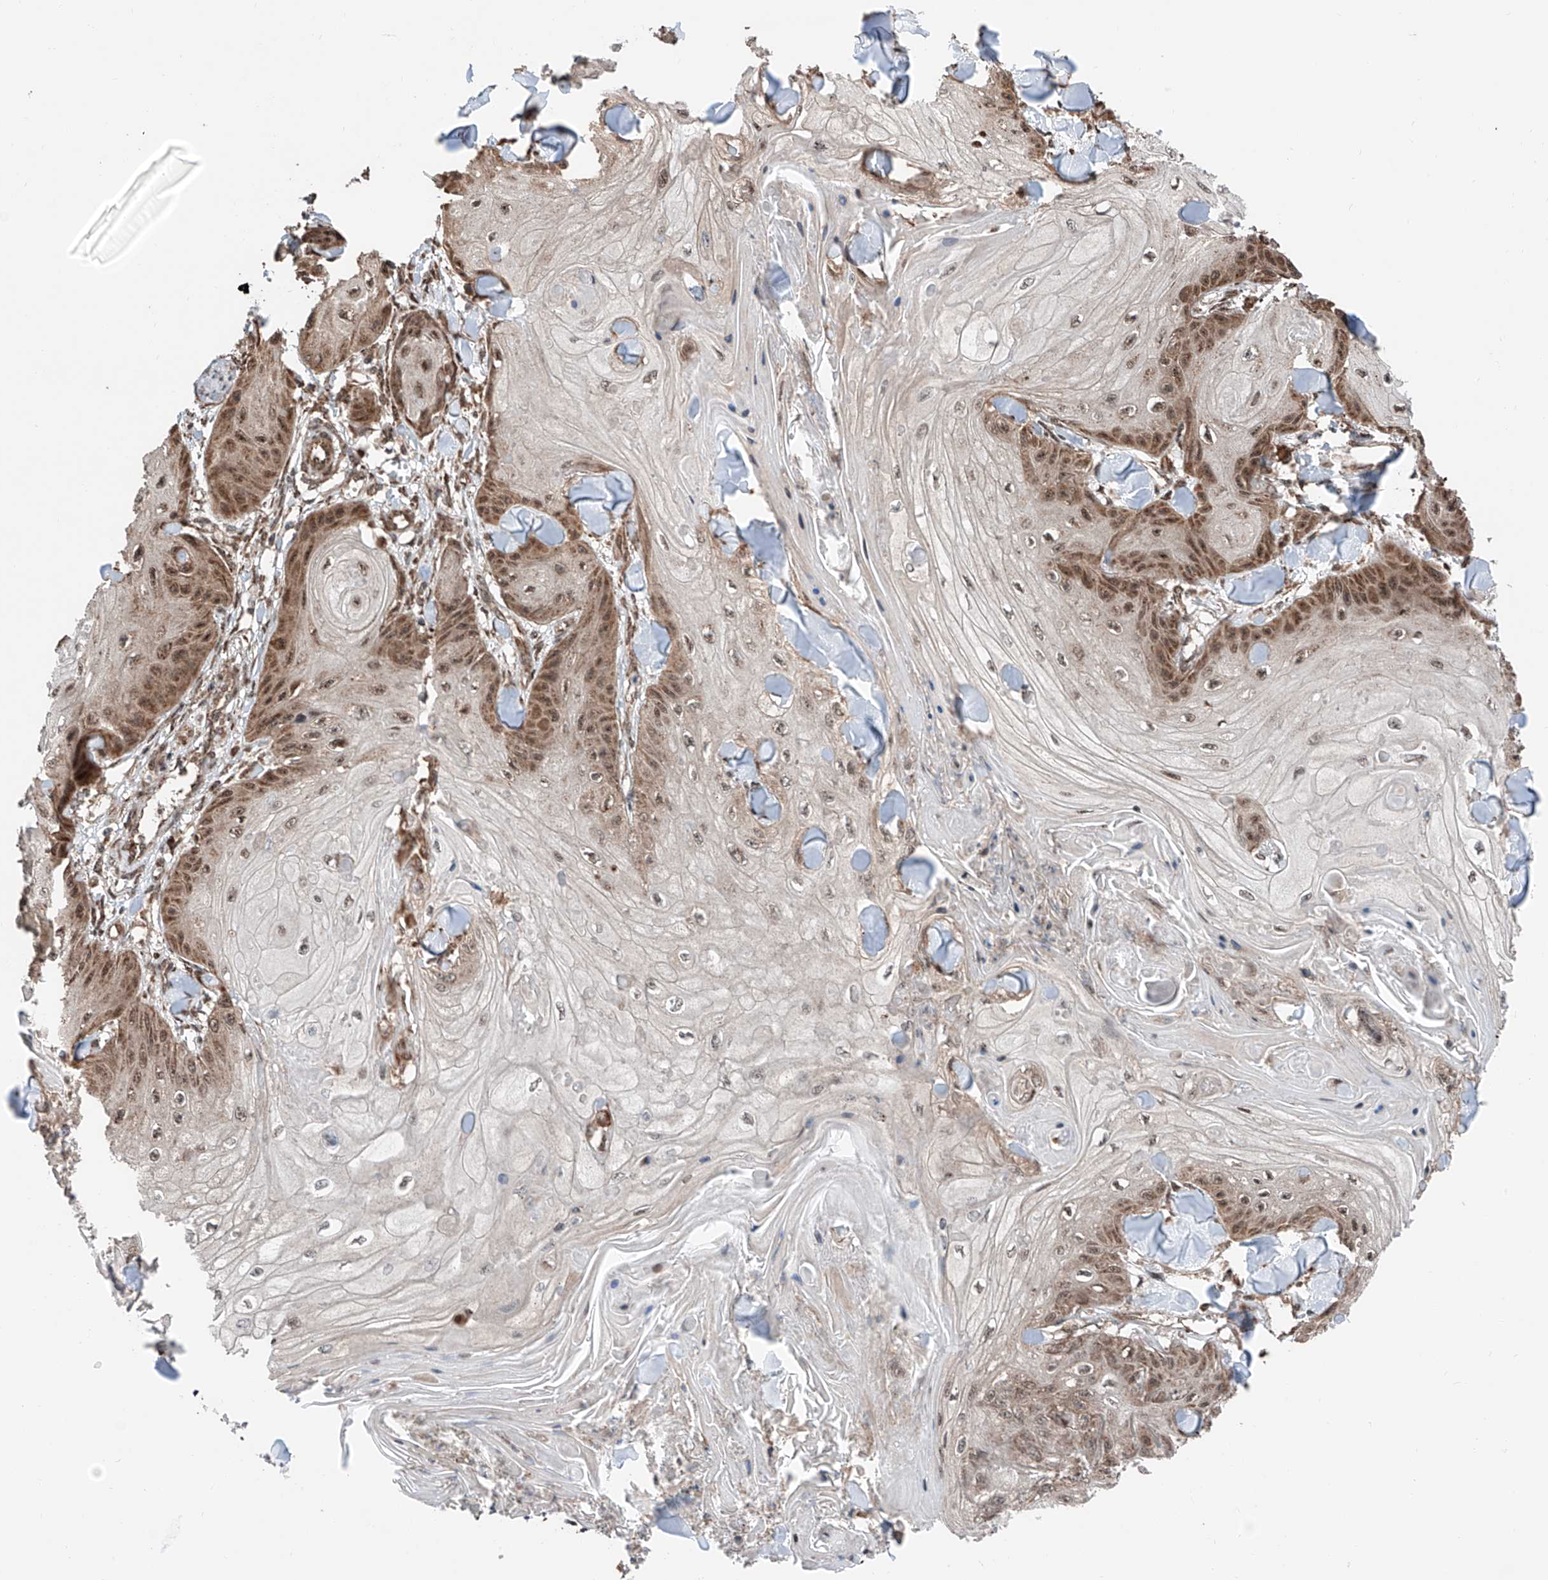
{"staining": {"intensity": "moderate", "quantity": "25%-75%", "location": "cytoplasmic/membranous,nuclear"}, "tissue": "skin cancer", "cell_type": "Tumor cells", "image_type": "cancer", "snomed": [{"axis": "morphology", "description": "Squamous cell carcinoma, NOS"}, {"axis": "topography", "description": "Skin"}], "caption": "Skin squamous cell carcinoma stained for a protein (brown) reveals moderate cytoplasmic/membranous and nuclear positive positivity in approximately 25%-75% of tumor cells.", "gene": "ZNF445", "patient": {"sex": "male", "age": 74}}